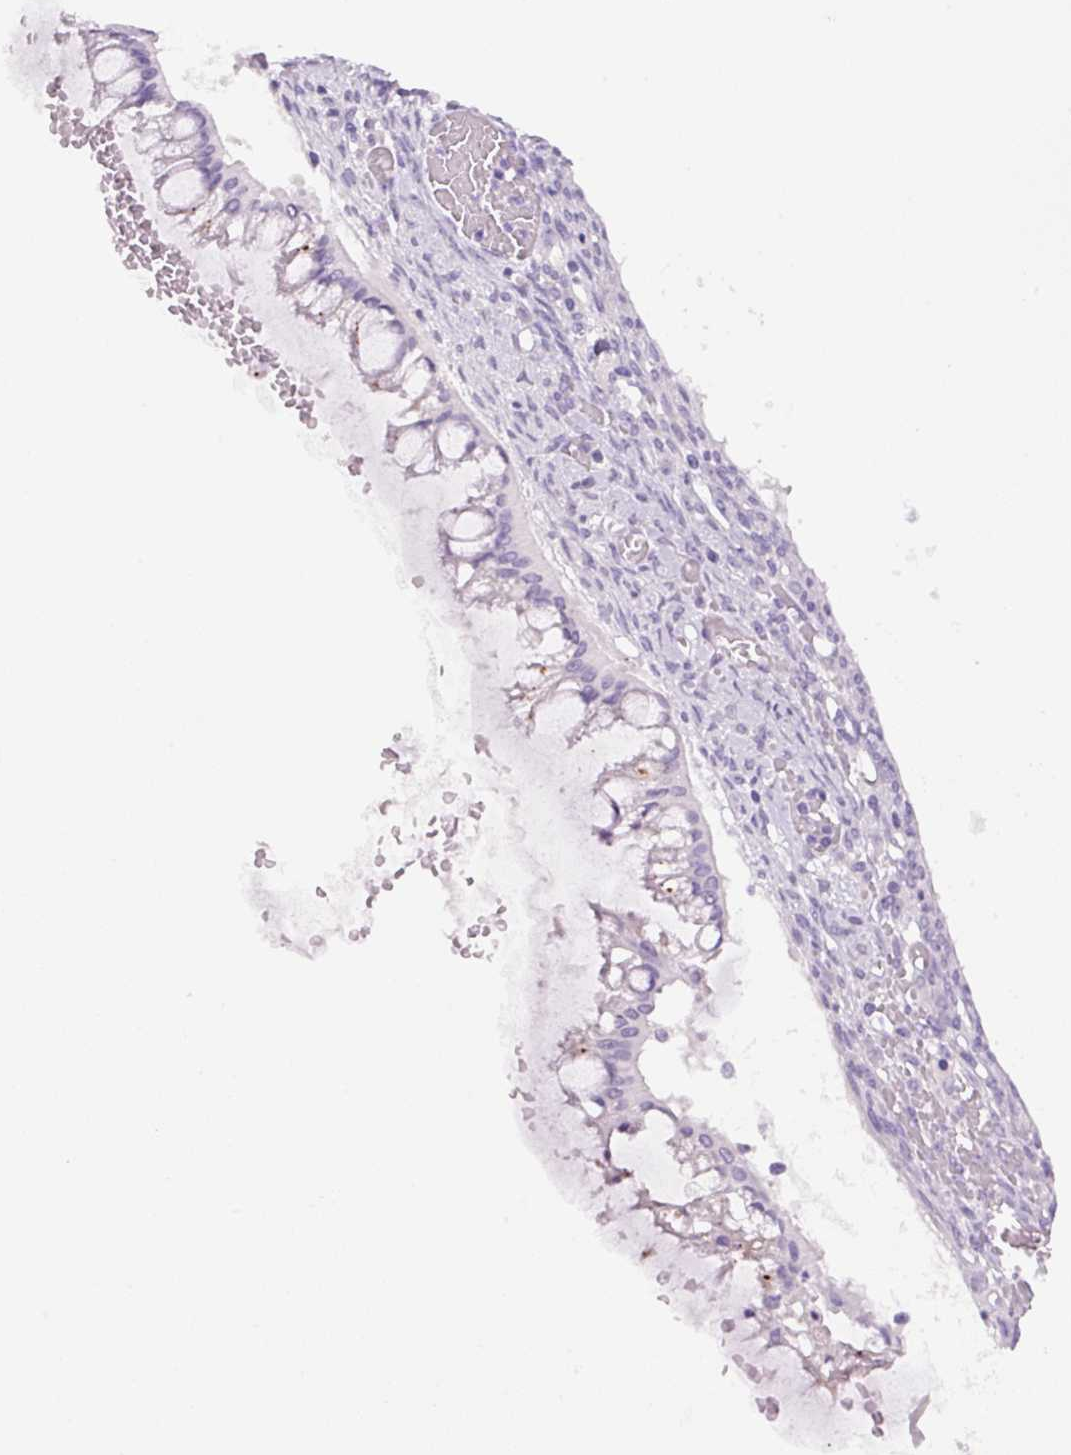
{"staining": {"intensity": "negative", "quantity": "none", "location": "none"}, "tissue": "ovarian cancer", "cell_type": "Tumor cells", "image_type": "cancer", "snomed": [{"axis": "morphology", "description": "Cystadenocarcinoma, mucinous, NOS"}, {"axis": "topography", "description": "Ovary"}], "caption": "Protein analysis of mucinous cystadenocarcinoma (ovarian) demonstrates no significant expression in tumor cells. Nuclei are stained in blue.", "gene": "PRRT1", "patient": {"sex": "female", "age": 73}}